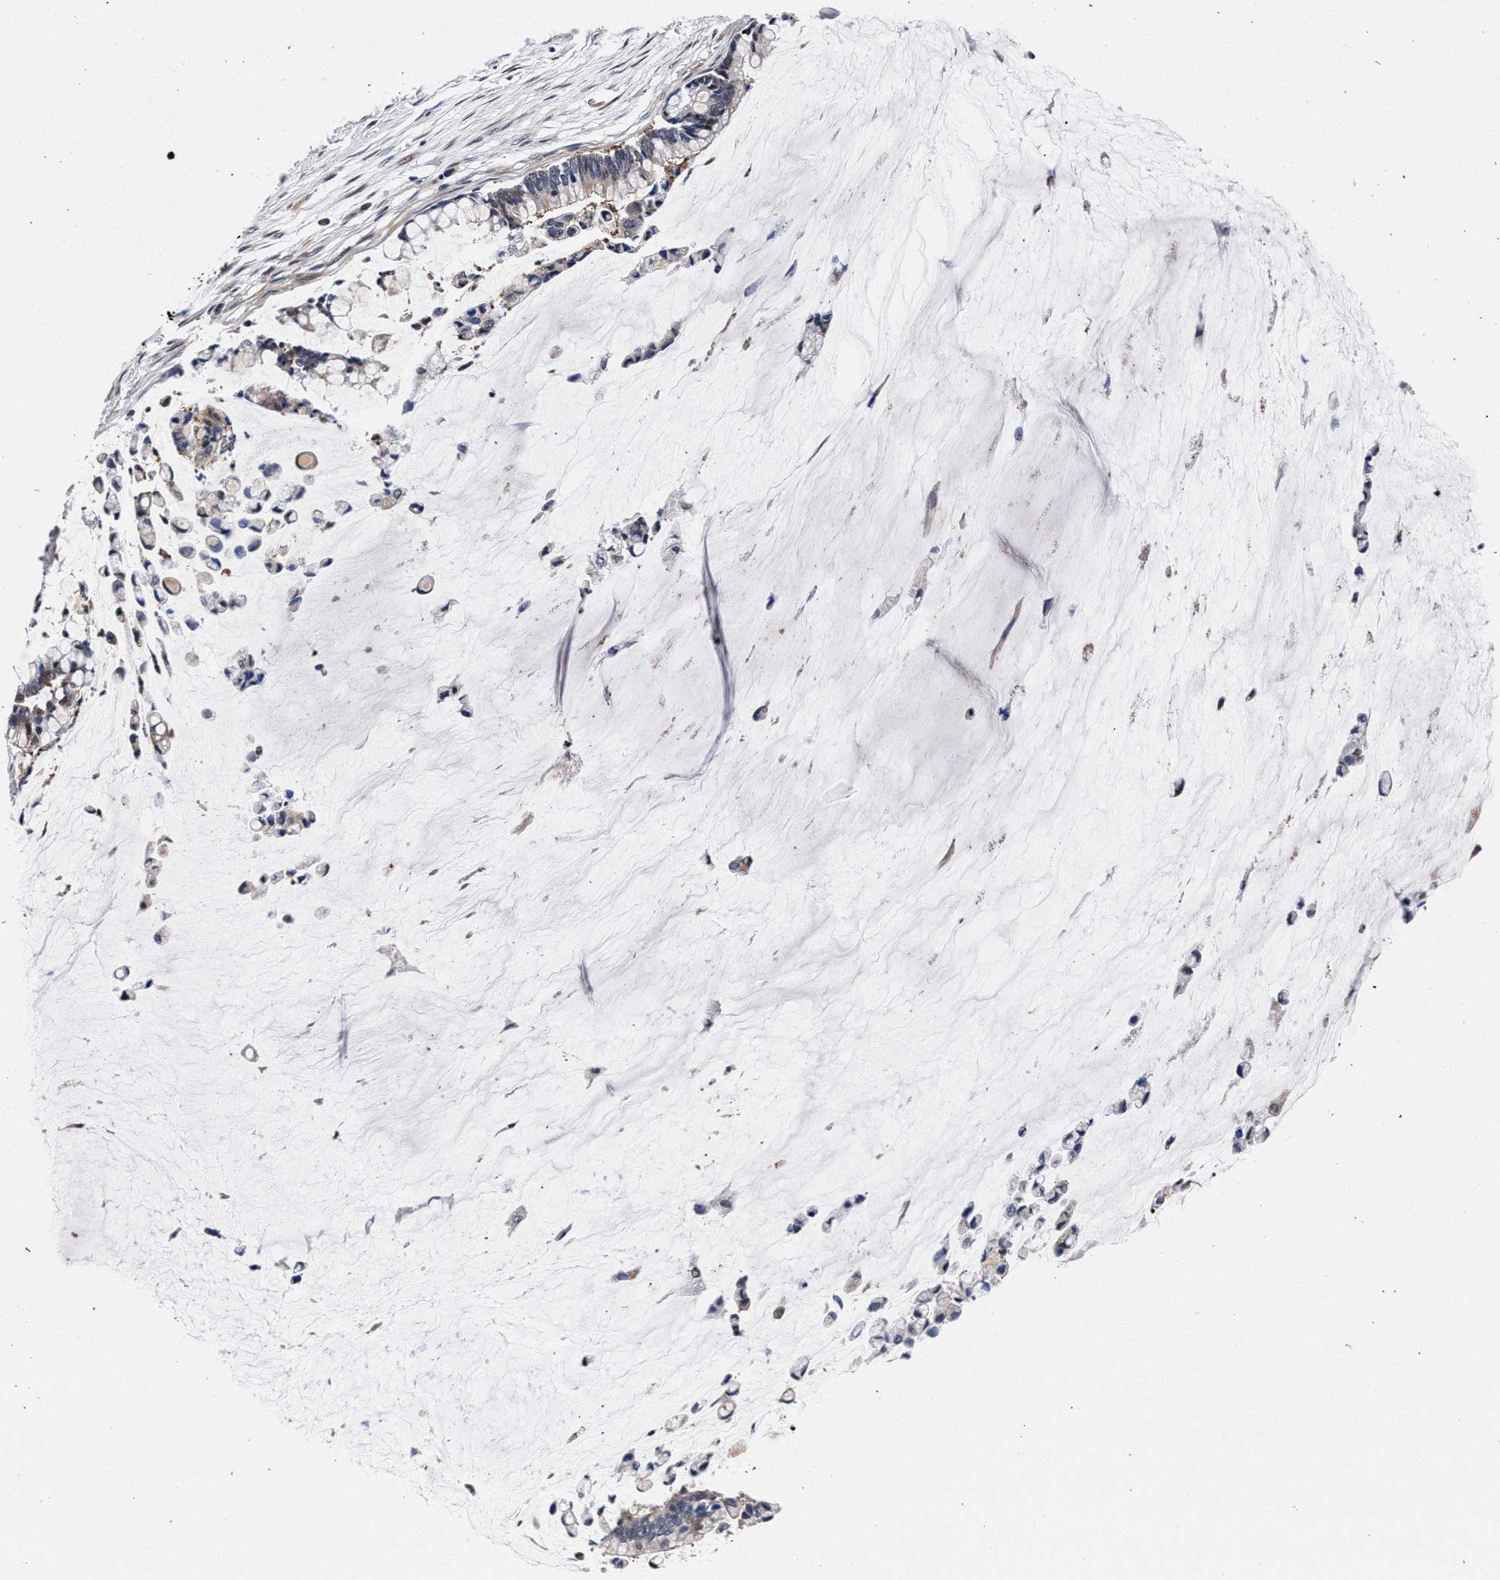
{"staining": {"intensity": "weak", "quantity": "<25%", "location": "cytoplasmic/membranous"}, "tissue": "pancreatic cancer", "cell_type": "Tumor cells", "image_type": "cancer", "snomed": [{"axis": "morphology", "description": "Adenocarcinoma, NOS"}, {"axis": "topography", "description": "Pancreas"}], "caption": "Immunohistochemistry (IHC) image of neoplastic tissue: human pancreatic adenocarcinoma stained with DAB reveals no significant protein staining in tumor cells.", "gene": "ZNF462", "patient": {"sex": "male", "age": 41}}